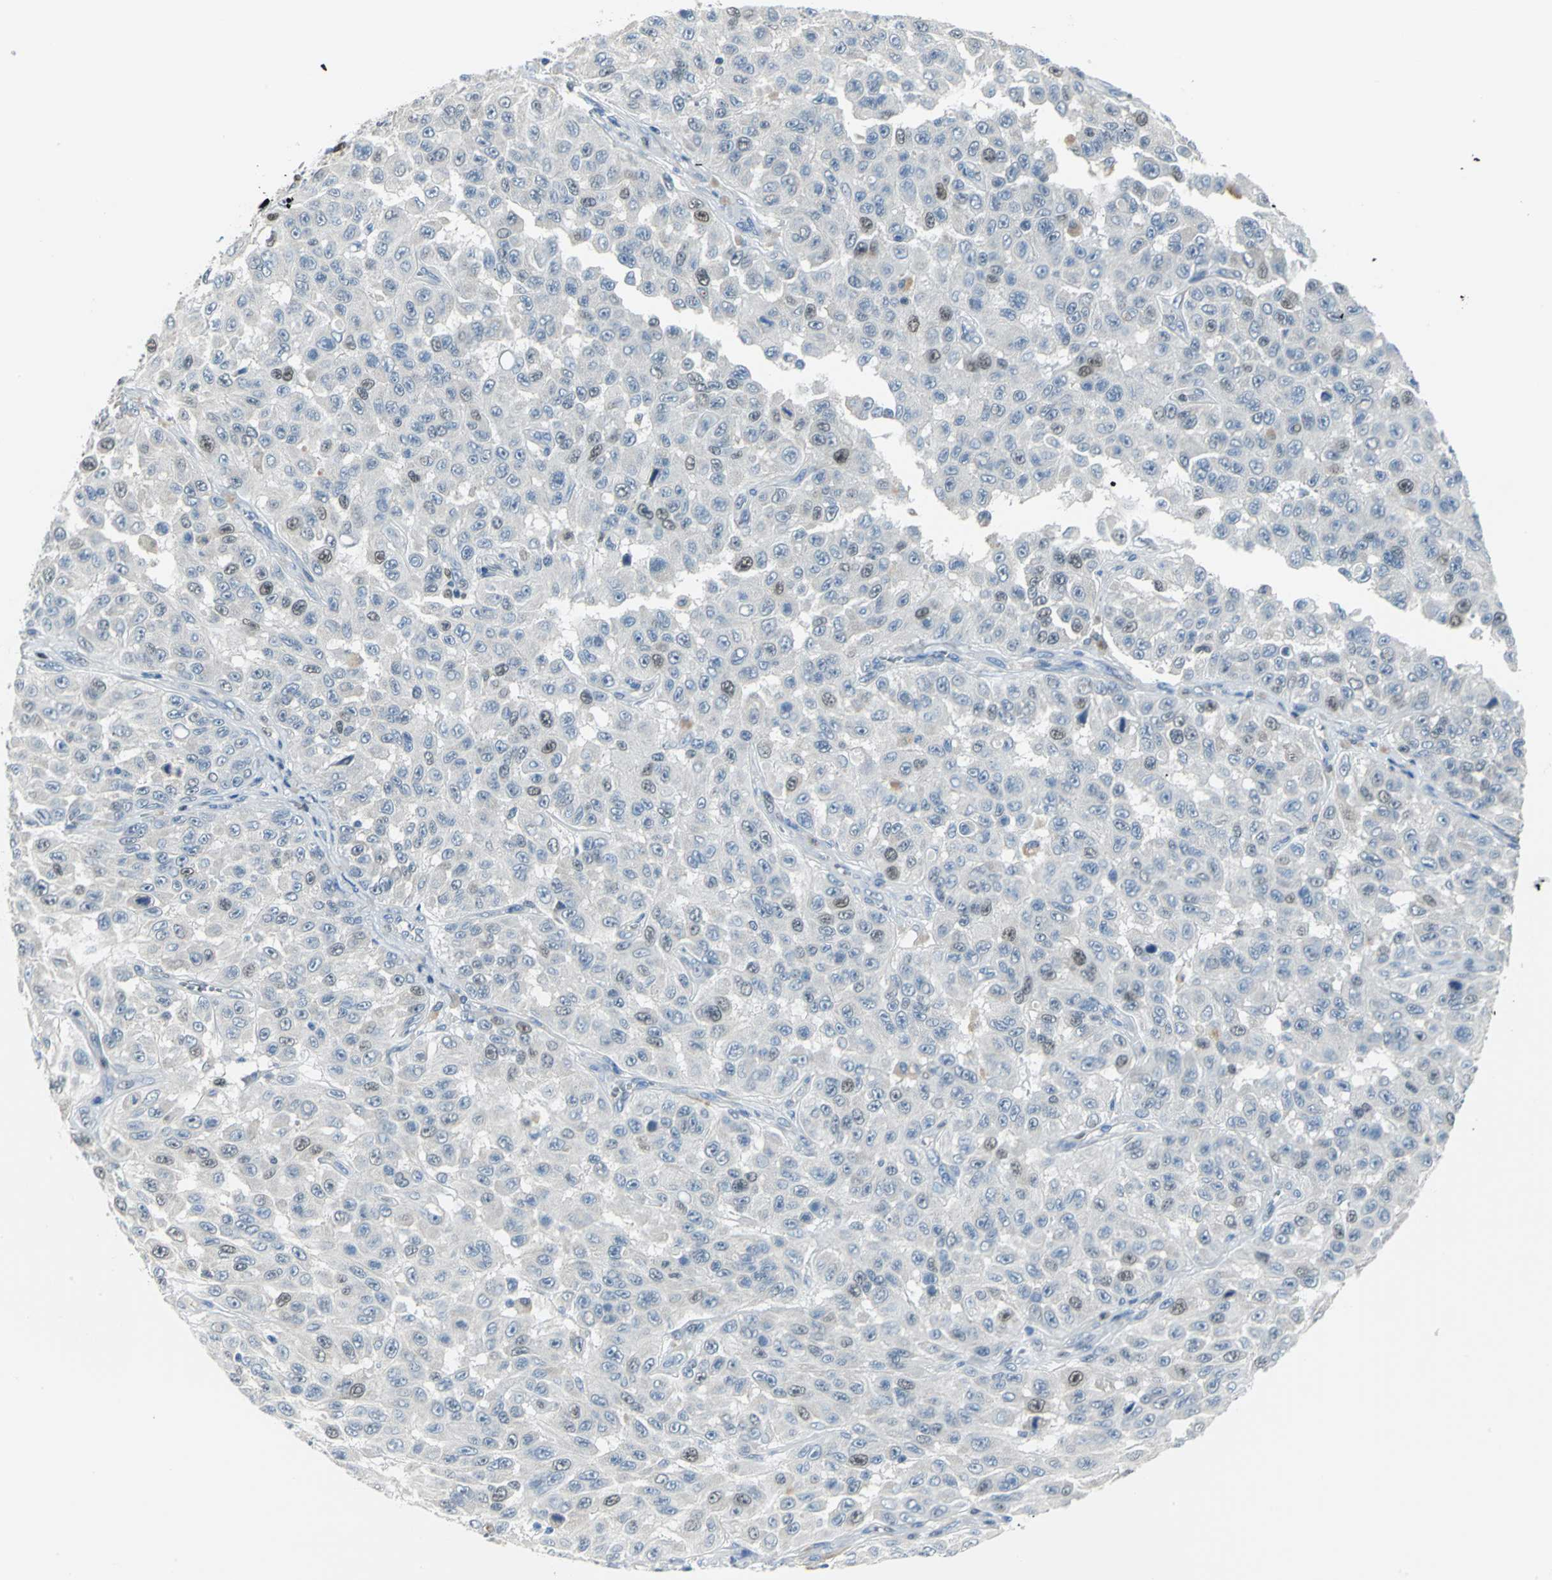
{"staining": {"intensity": "moderate", "quantity": "<25%", "location": "nuclear"}, "tissue": "melanoma", "cell_type": "Tumor cells", "image_type": "cancer", "snomed": [{"axis": "morphology", "description": "Malignant melanoma, NOS"}, {"axis": "topography", "description": "Skin"}], "caption": "Tumor cells display moderate nuclear positivity in approximately <25% of cells in melanoma.", "gene": "MCM4", "patient": {"sex": "male", "age": 30}}